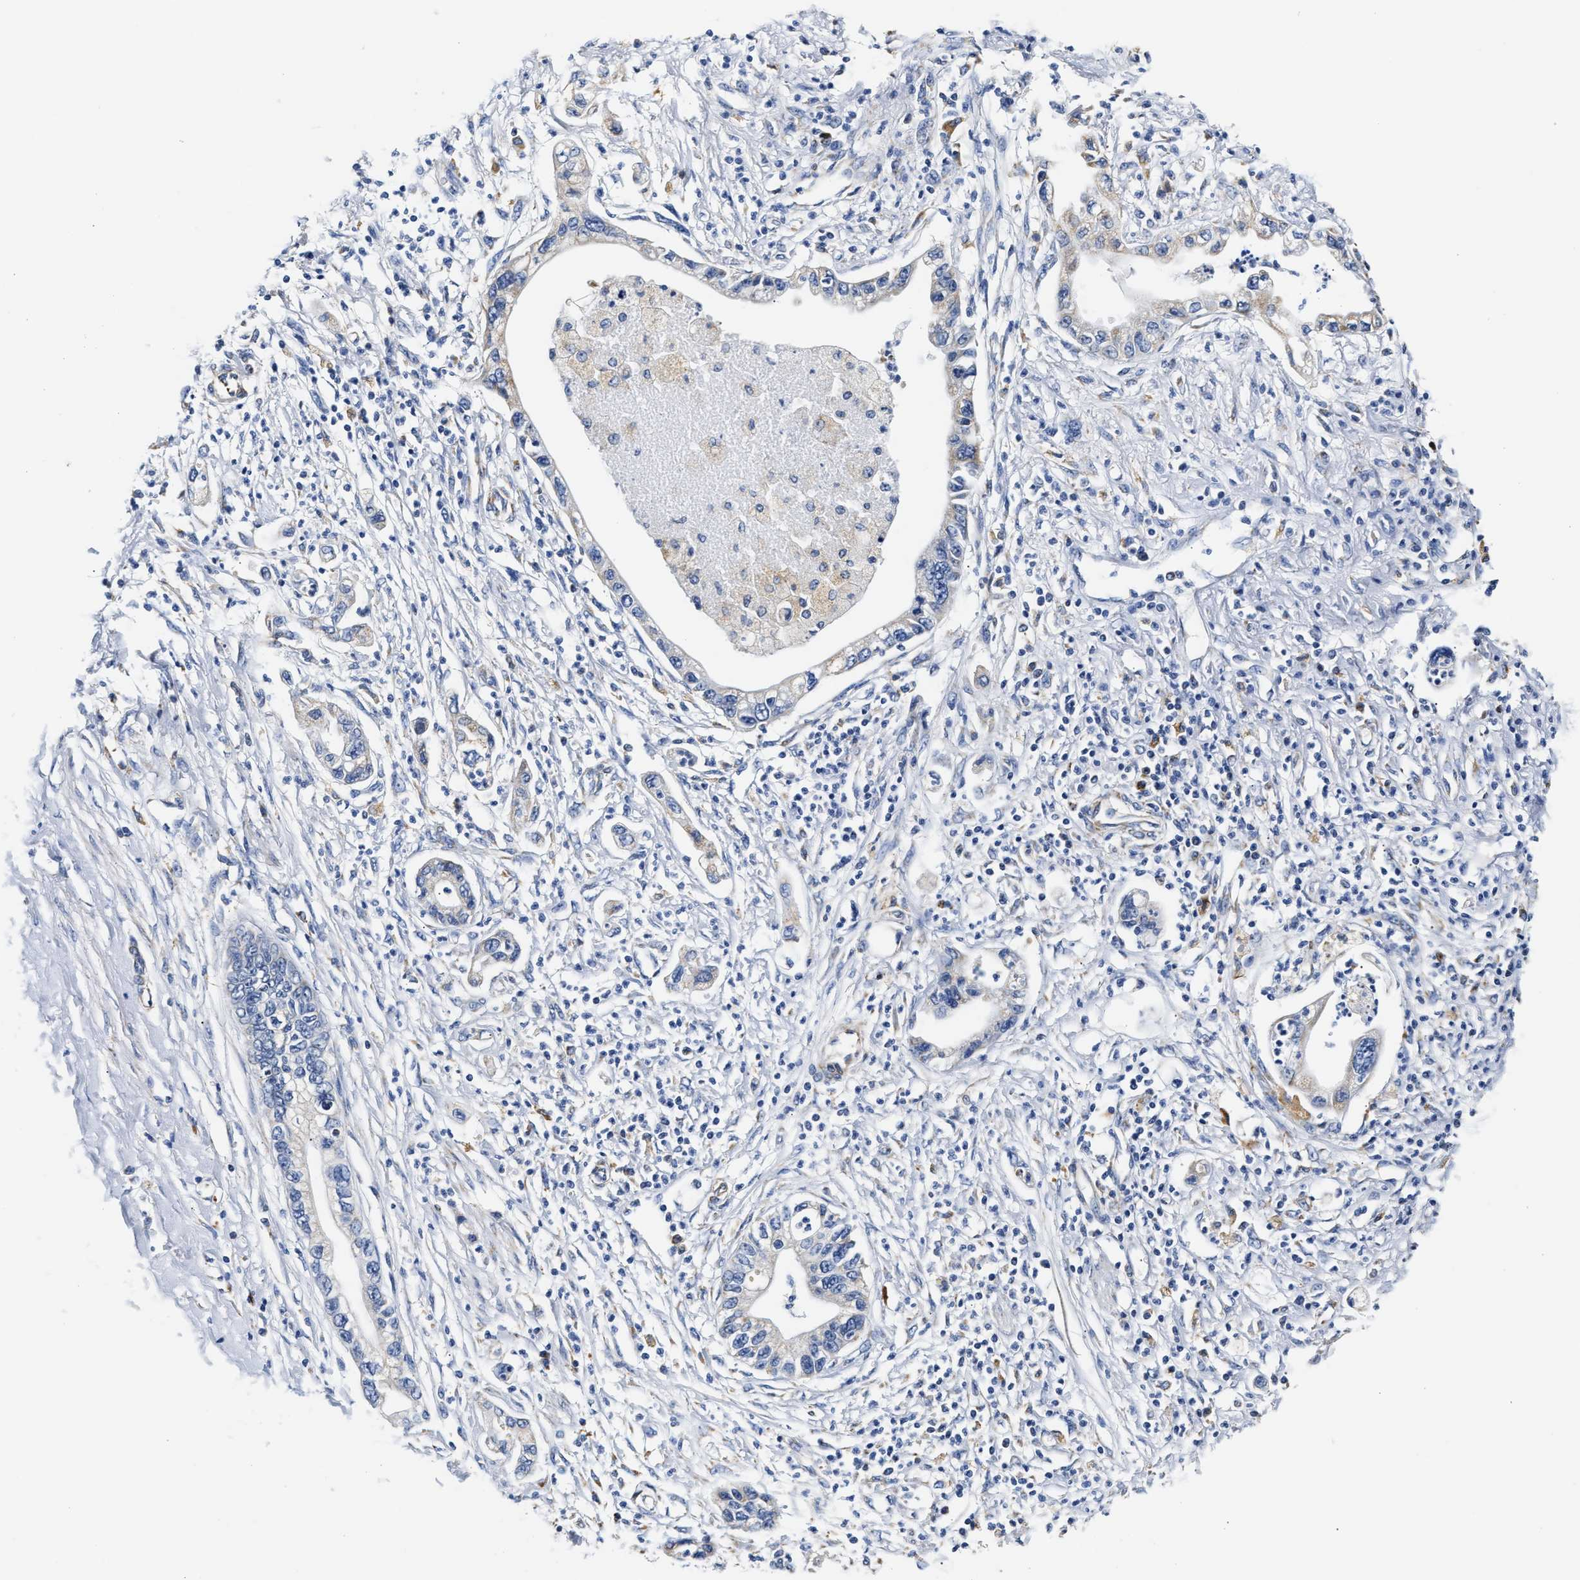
{"staining": {"intensity": "negative", "quantity": "none", "location": "none"}, "tissue": "pancreatic cancer", "cell_type": "Tumor cells", "image_type": "cancer", "snomed": [{"axis": "morphology", "description": "Adenocarcinoma, NOS"}, {"axis": "topography", "description": "Pancreas"}], "caption": "Immunohistochemistry (IHC) photomicrograph of neoplastic tissue: pancreatic cancer (adenocarcinoma) stained with DAB demonstrates no significant protein positivity in tumor cells.", "gene": "ACADVL", "patient": {"sex": "male", "age": 56}}